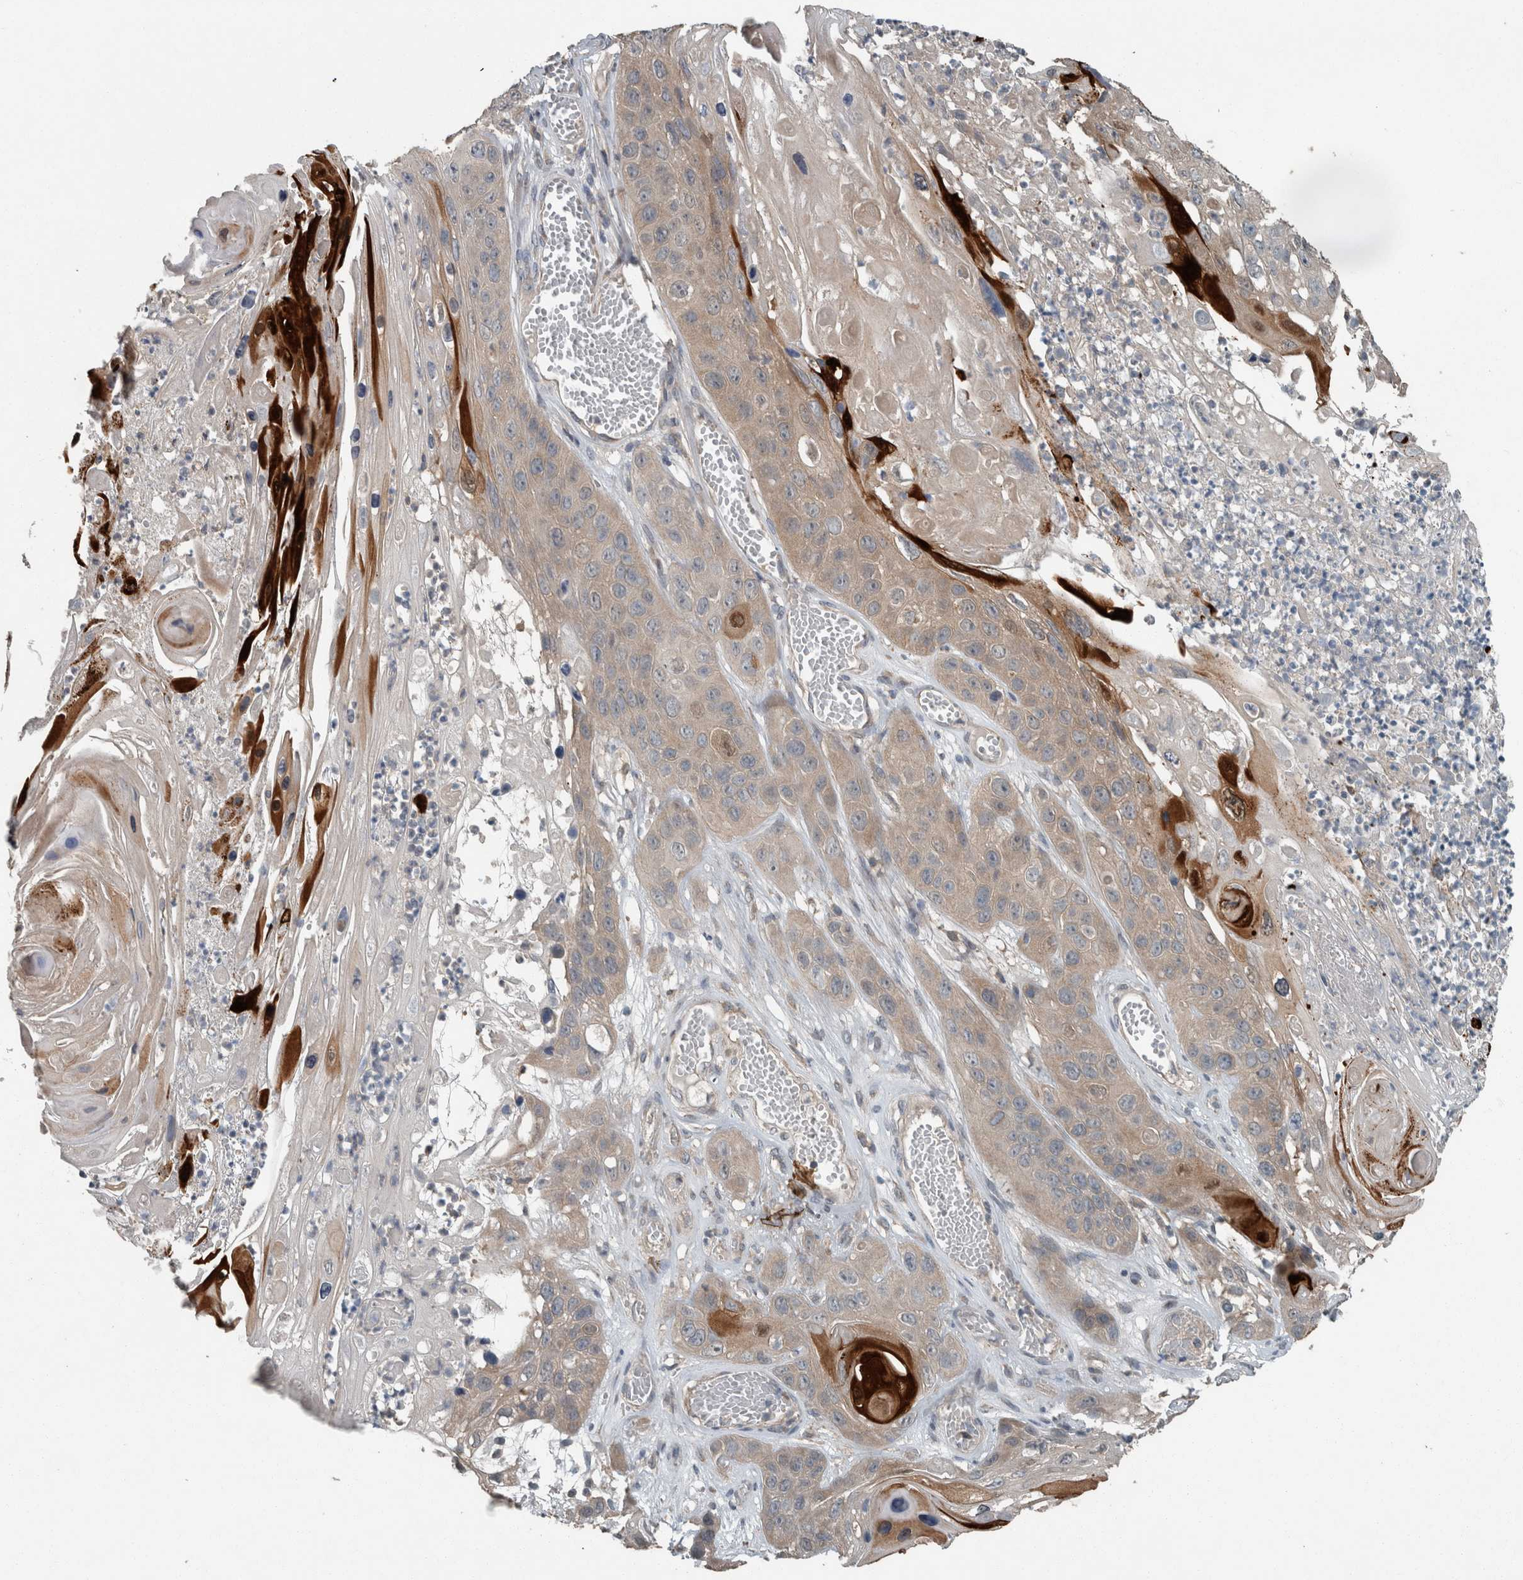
{"staining": {"intensity": "weak", "quantity": "25%-75%", "location": "cytoplasmic/membranous"}, "tissue": "skin cancer", "cell_type": "Tumor cells", "image_type": "cancer", "snomed": [{"axis": "morphology", "description": "Squamous cell carcinoma, NOS"}, {"axis": "topography", "description": "Skin"}], "caption": "DAB immunohistochemical staining of squamous cell carcinoma (skin) shows weak cytoplasmic/membranous protein expression in approximately 25%-75% of tumor cells. Nuclei are stained in blue.", "gene": "KNTC1", "patient": {"sex": "male", "age": 55}}